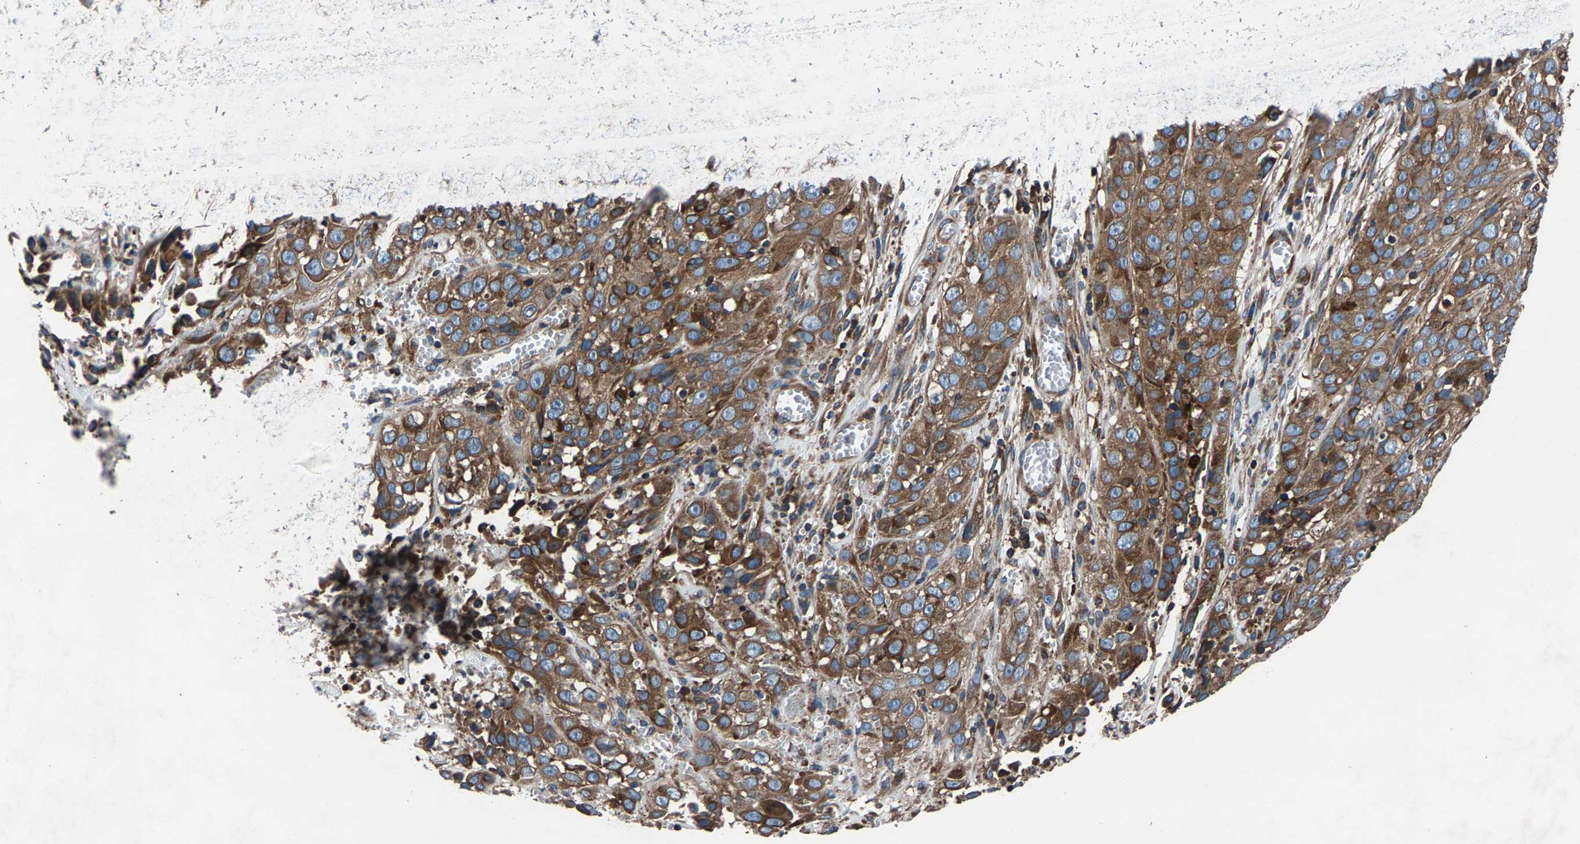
{"staining": {"intensity": "moderate", "quantity": ">75%", "location": "cytoplasmic/membranous"}, "tissue": "cervical cancer", "cell_type": "Tumor cells", "image_type": "cancer", "snomed": [{"axis": "morphology", "description": "Squamous cell carcinoma, NOS"}, {"axis": "topography", "description": "Cervix"}], "caption": "IHC (DAB) staining of squamous cell carcinoma (cervical) reveals moderate cytoplasmic/membranous protein staining in approximately >75% of tumor cells.", "gene": "LPCAT1", "patient": {"sex": "female", "age": 32}}